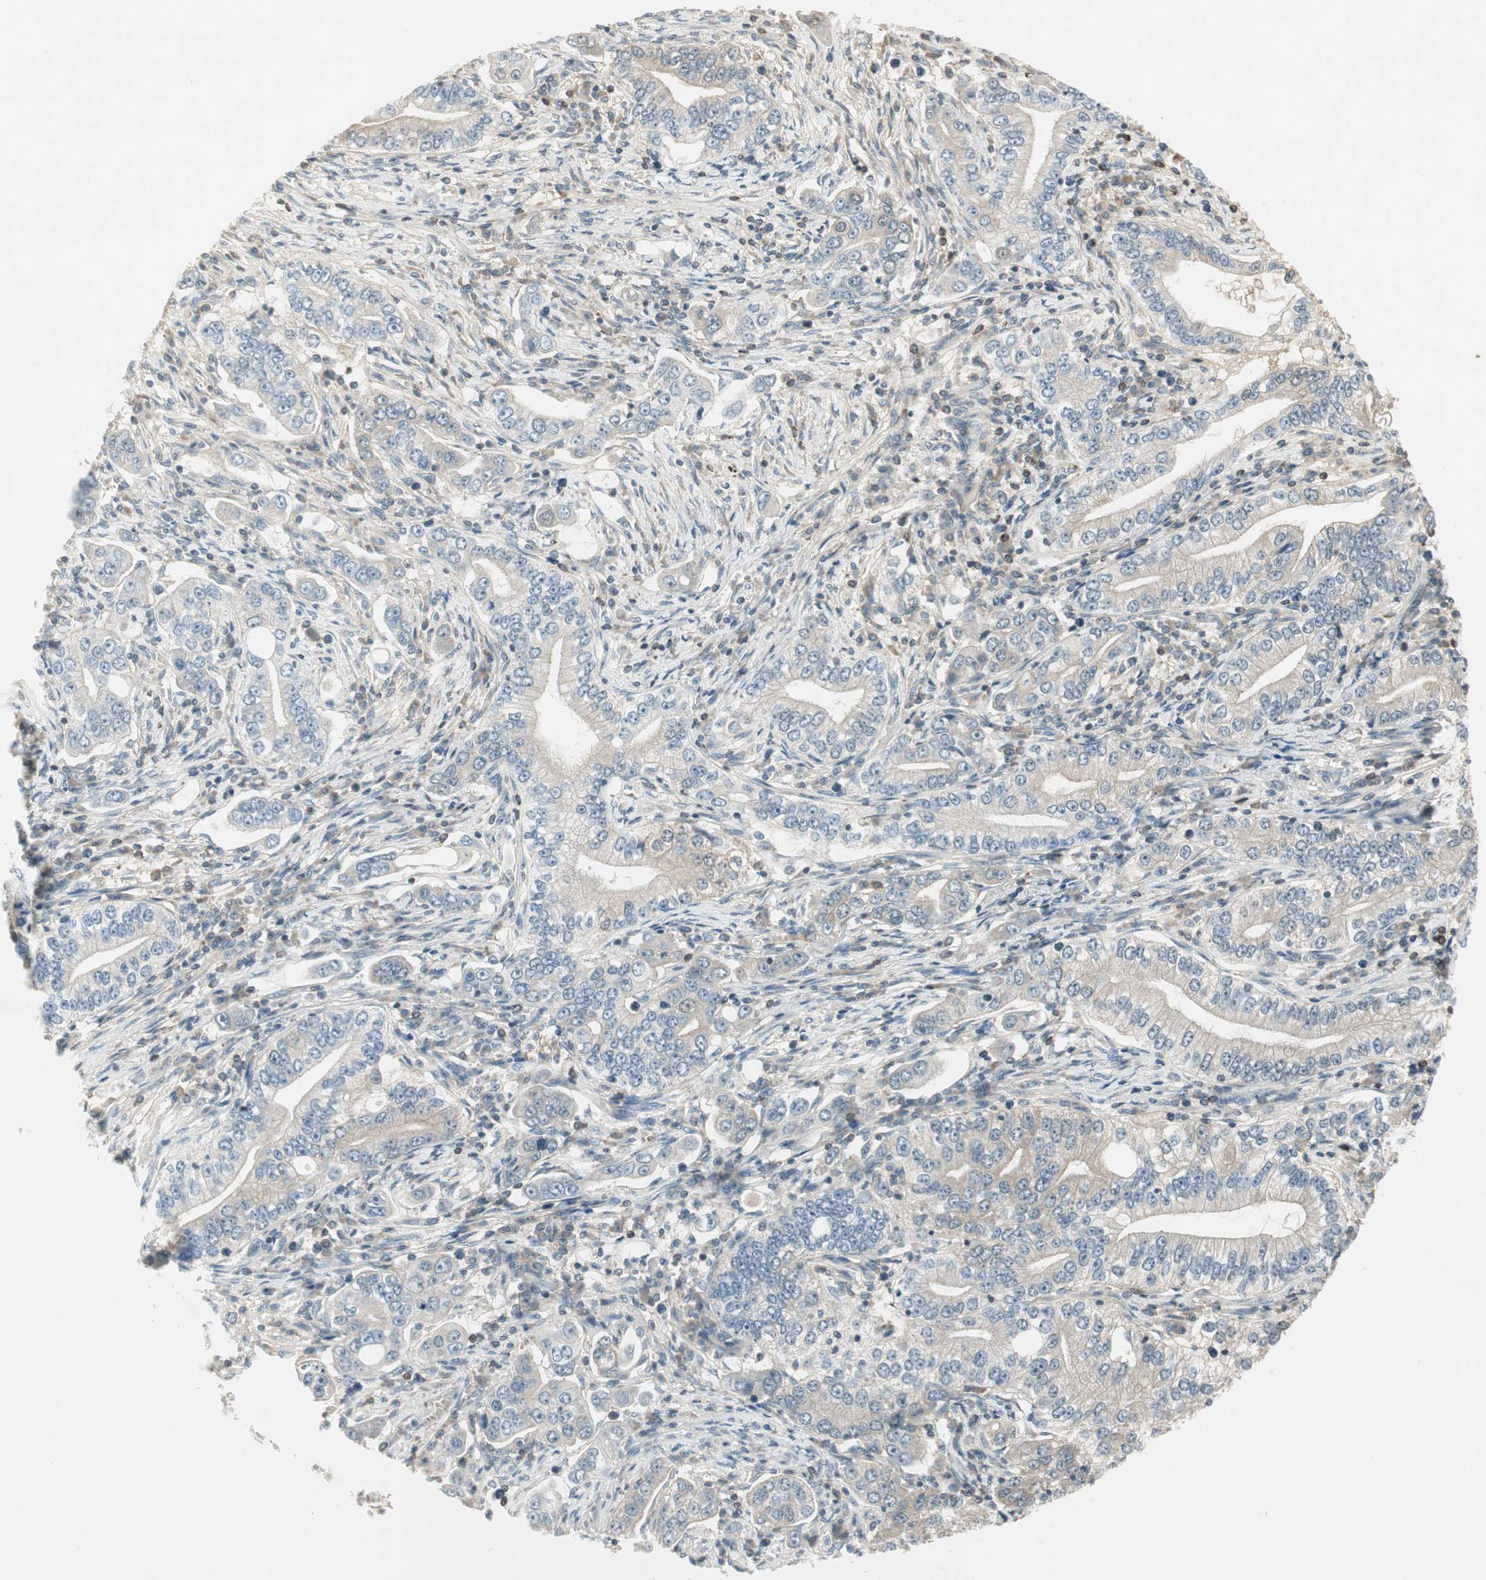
{"staining": {"intensity": "negative", "quantity": "none", "location": "none"}, "tissue": "stomach cancer", "cell_type": "Tumor cells", "image_type": "cancer", "snomed": [{"axis": "morphology", "description": "Adenocarcinoma, NOS"}, {"axis": "topography", "description": "Stomach, lower"}], "caption": "A photomicrograph of human stomach cancer (adenocarcinoma) is negative for staining in tumor cells.", "gene": "USP2", "patient": {"sex": "female", "age": 72}}